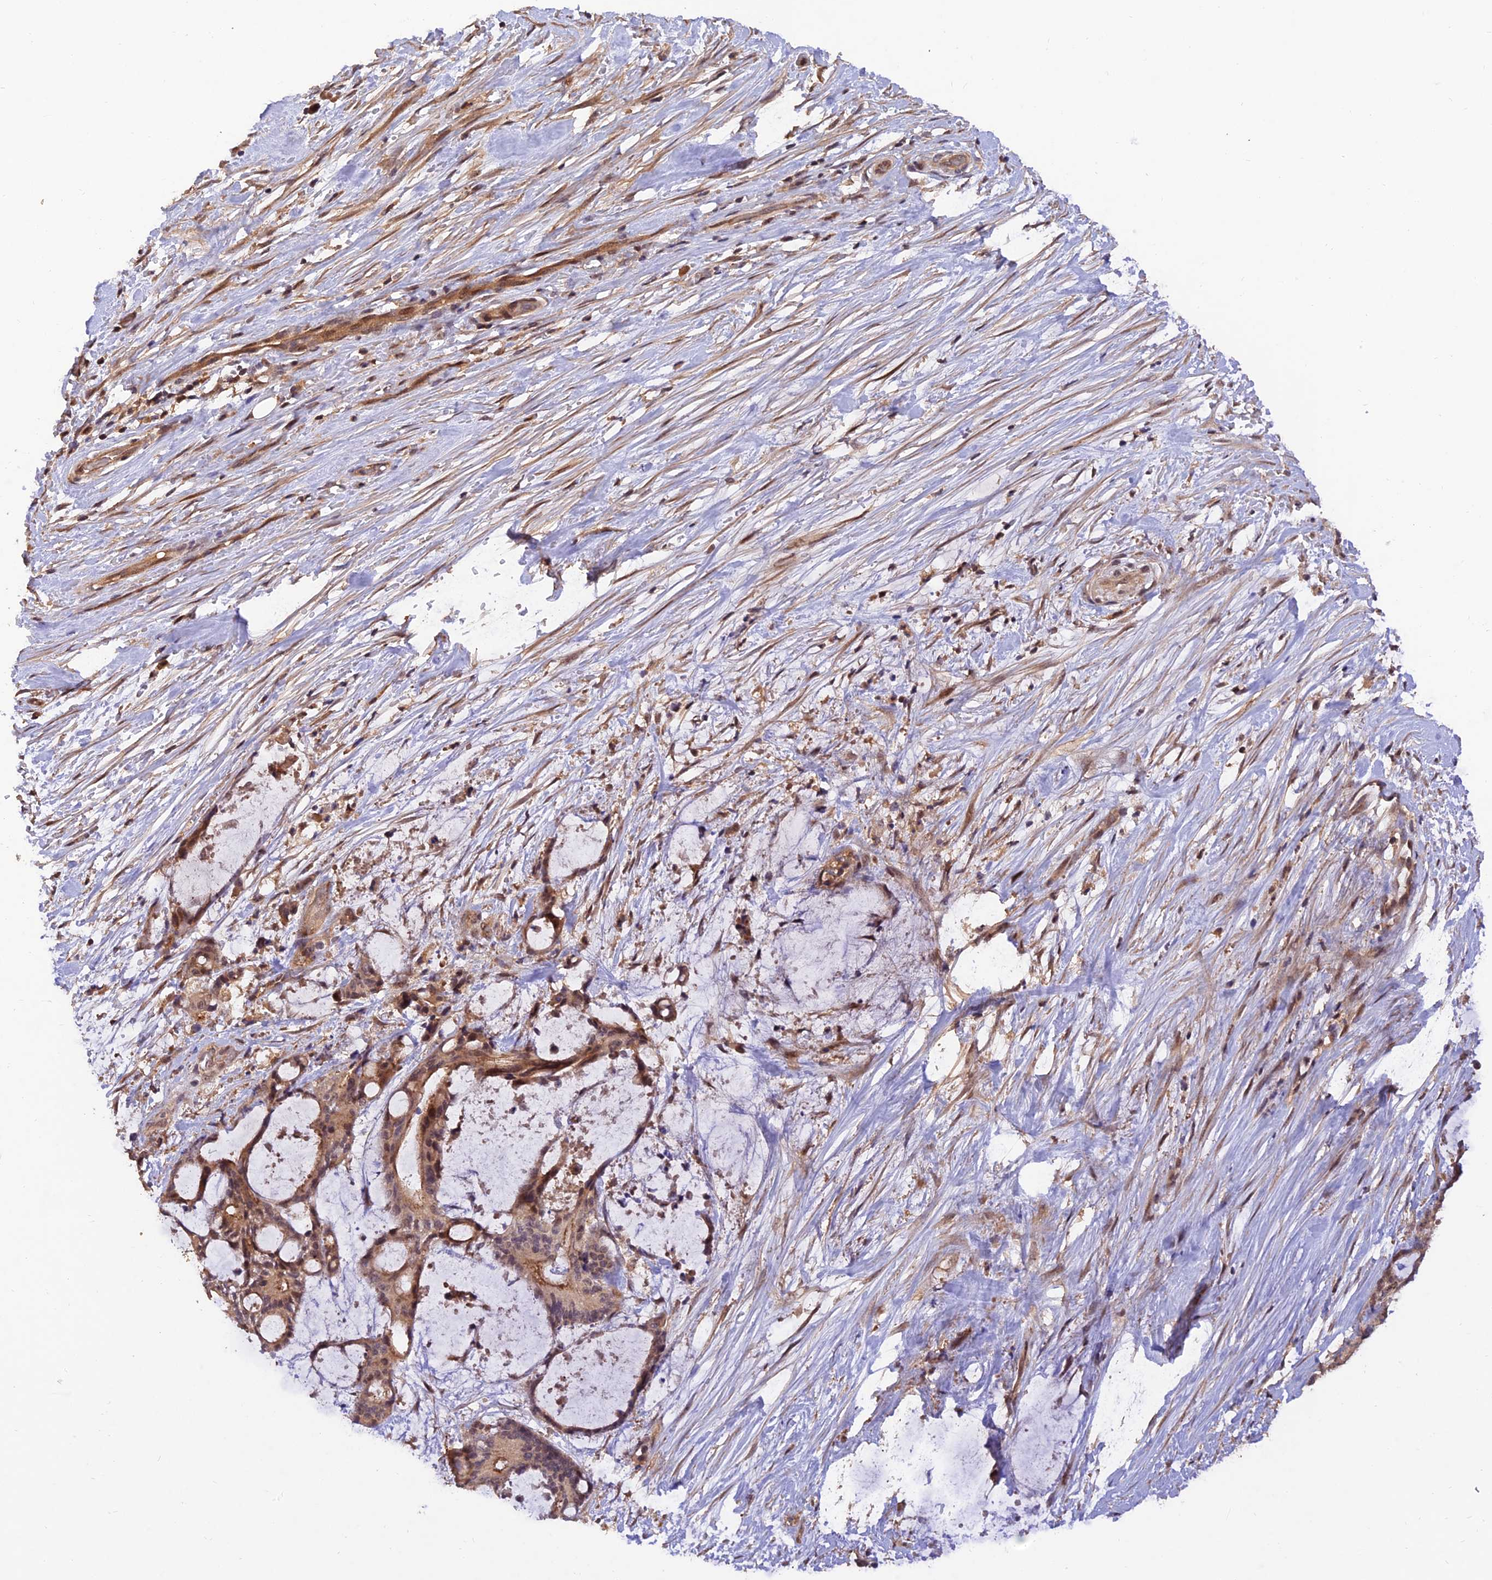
{"staining": {"intensity": "weak", "quantity": ">75%", "location": "cytoplasmic/membranous,nuclear"}, "tissue": "liver cancer", "cell_type": "Tumor cells", "image_type": "cancer", "snomed": [{"axis": "morphology", "description": "Normal tissue, NOS"}, {"axis": "morphology", "description": "Cholangiocarcinoma"}, {"axis": "topography", "description": "Liver"}, {"axis": "topography", "description": "Peripheral nerve tissue"}], "caption": "Immunohistochemistry (IHC) staining of liver cancer, which demonstrates low levels of weak cytoplasmic/membranous and nuclear staining in about >75% of tumor cells indicating weak cytoplasmic/membranous and nuclear protein staining. The staining was performed using DAB (3,3'-diaminobenzidine) (brown) for protein detection and nuclei were counterstained in hematoxylin (blue).", "gene": "REV1", "patient": {"sex": "female", "age": 73}}